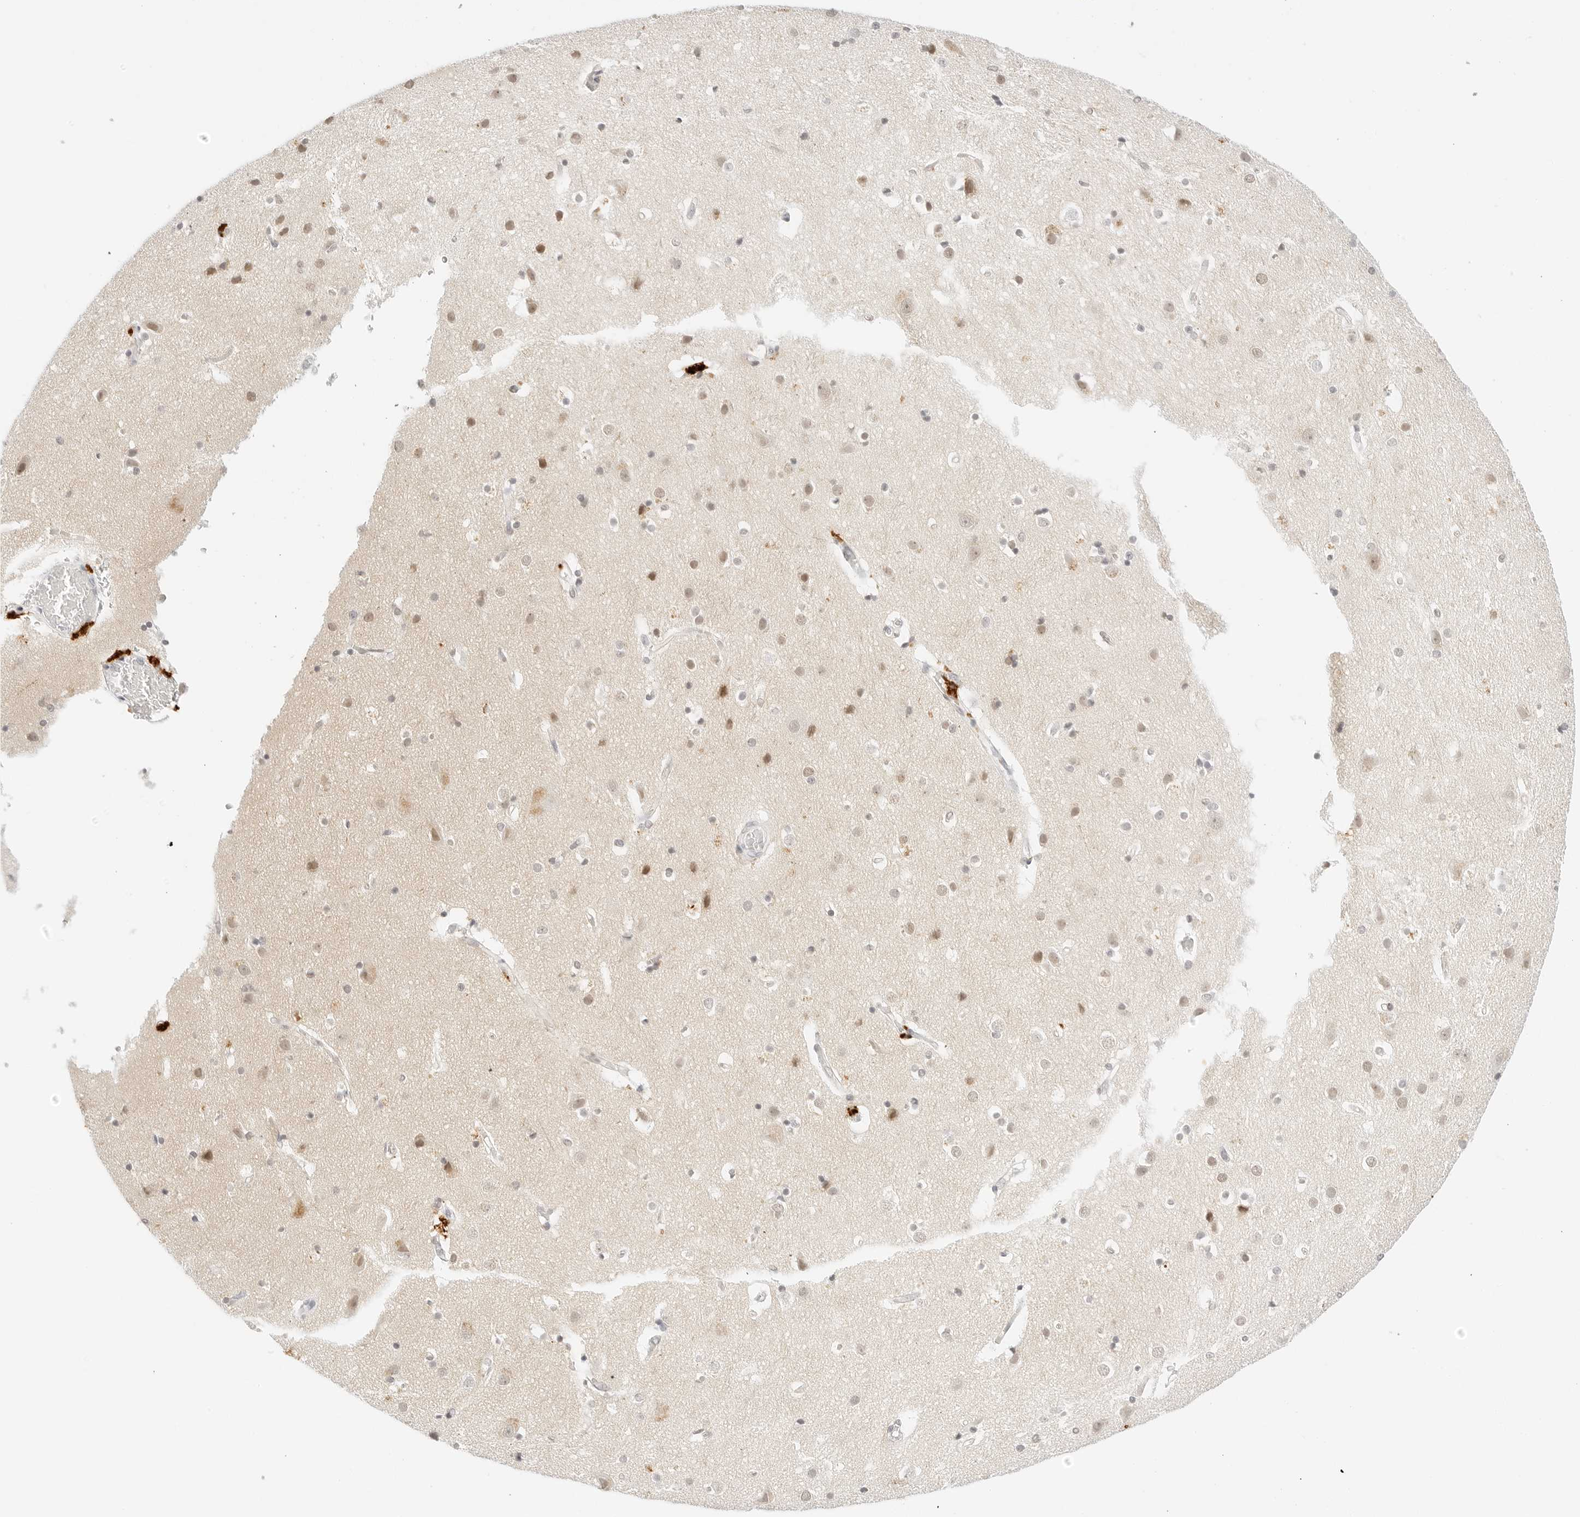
{"staining": {"intensity": "negative", "quantity": "none", "location": "none"}, "tissue": "cerebral cortex", "cell_type": "Endothelial cells", "image_type": "normal", "snomed": [{"axis": "morphology", "description": "Normal tissue, NOS"}, {"axis": "topography", "description": "Cerebral cortex"}], "caption": "Immunohistochemical staining of benign human cerebral cortex shows no significant staining in endothelial cells. (Stains: DAB immunohistochemistry with hematoxylin counter stain, Microscopy: brightfield microscopy at high magnification).", "gene": "XKR4", "patient": {"sex": "male", "age": 54}}